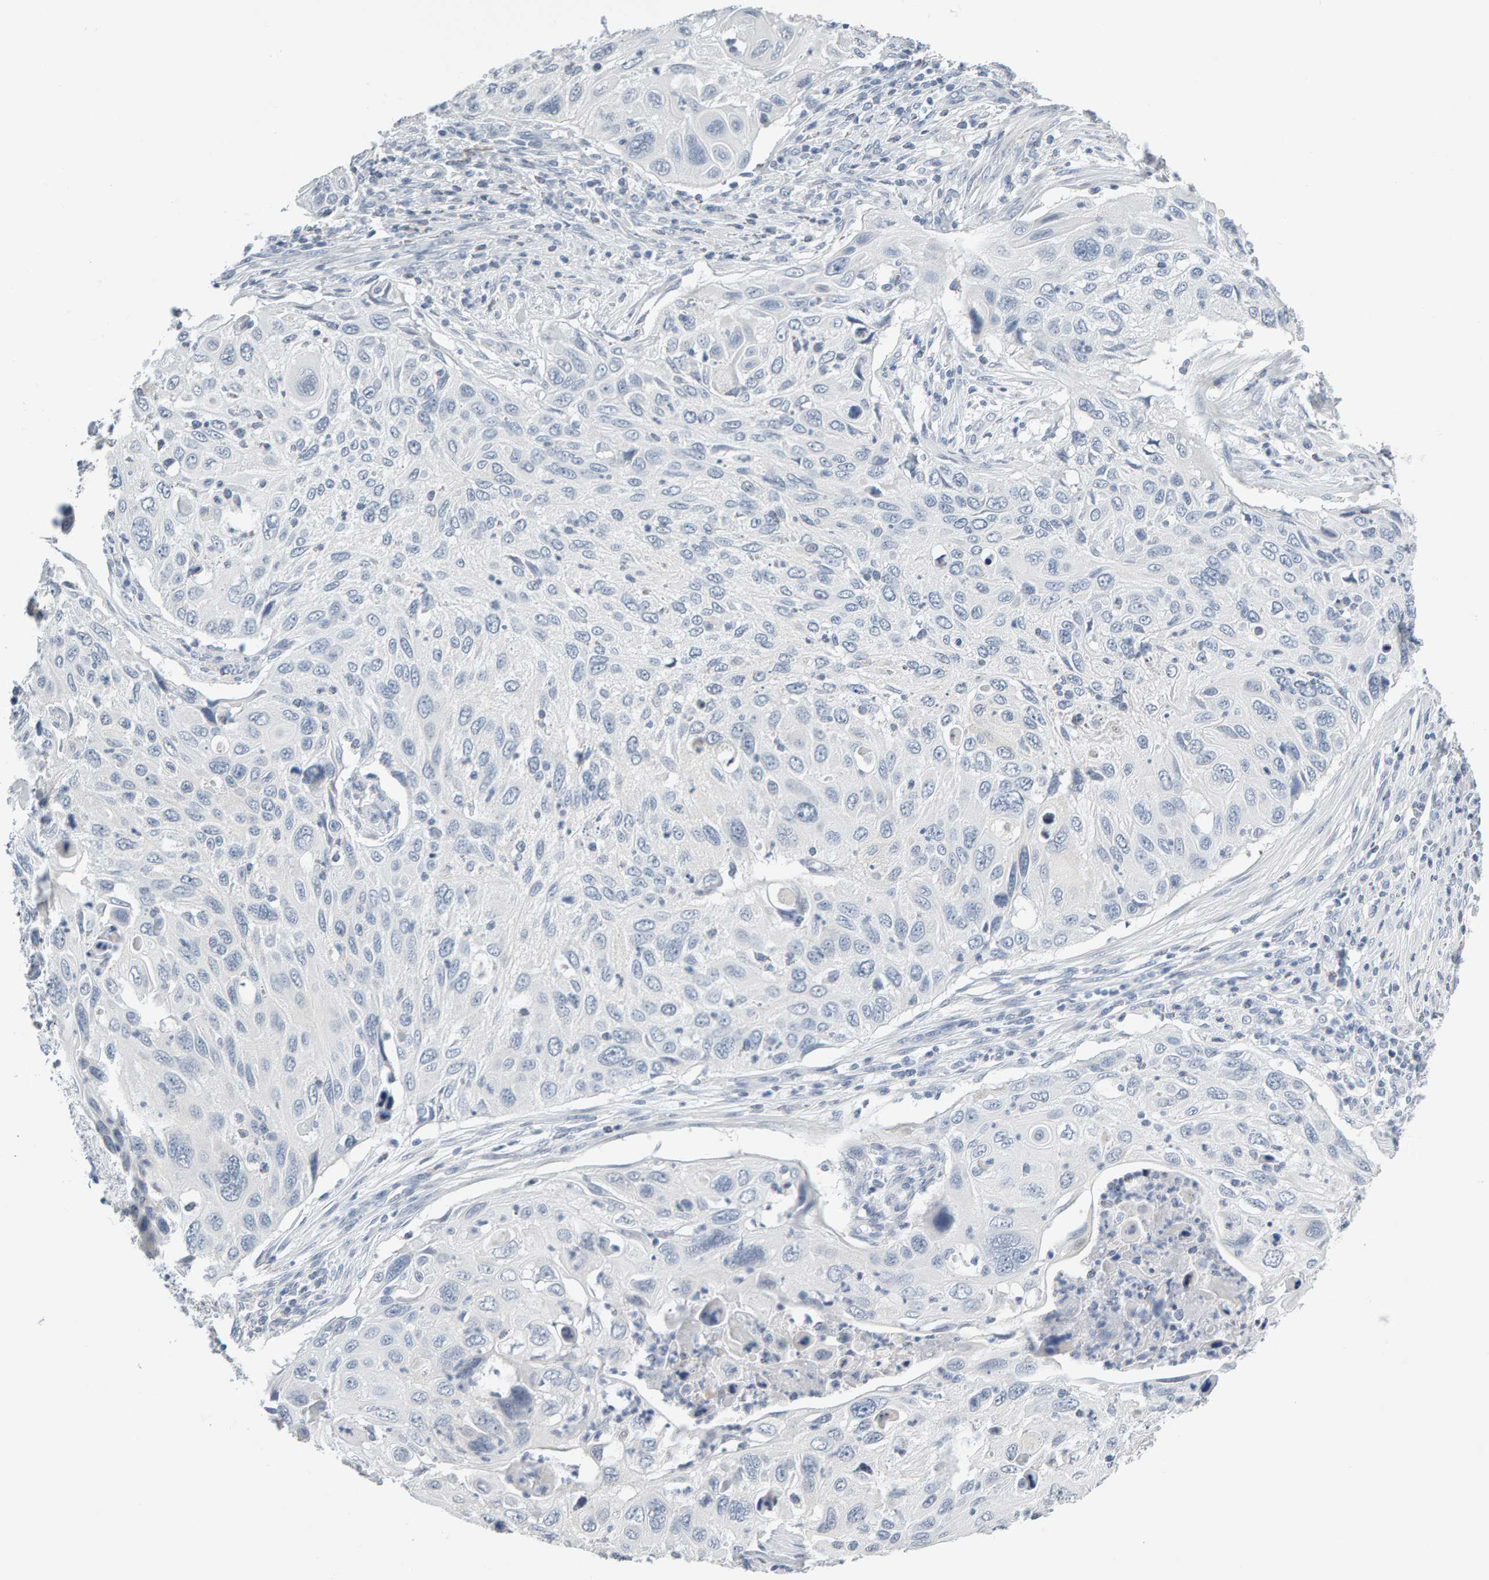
{"staining": {"intensity": "negative", "quantity": "none", "location": "none"}, "tissue": "cervical cancer", "cell_type": "Tumor cells", "image_type": "cancer", "snomed": [{"axis": "morphology", "description": "Squamous cell carcinoma, NOS"}, {"axis": "topography", "description": "Cervix"}], "caption": "DAB immunohistochemical staining of human cervical cancer (squamous cell carcinoma) reveals no significant expression in tumor cells.", "gene": "CTH", "patient": {"sex": "female", "age": 70}}